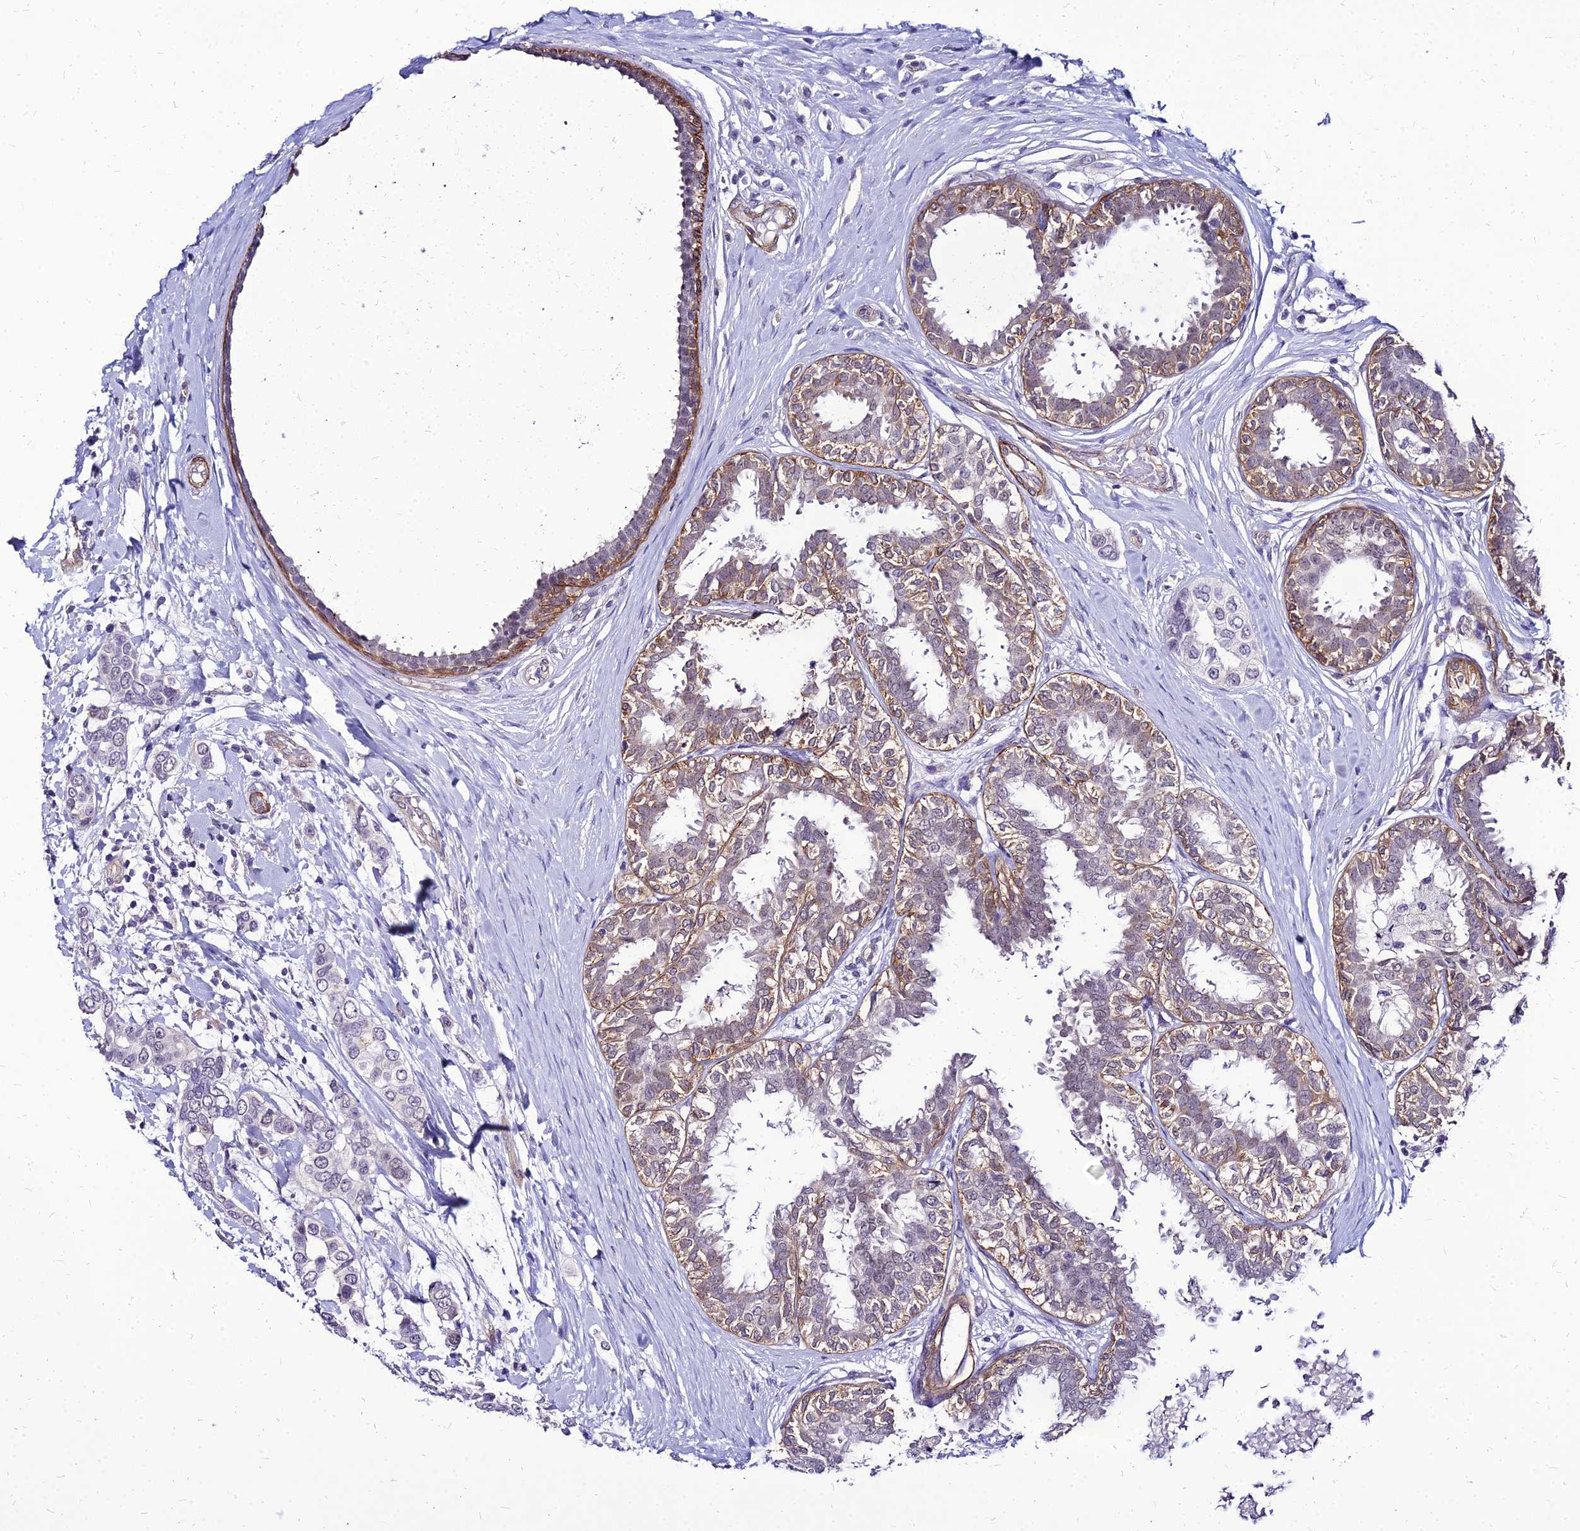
{"staining": {"intensity": "negative", "quantity": "none", "location": "none"}, "tissue": "breast cancer", "cell_type": "Tumor cells", "image_type": "cancer", "snomed": [{"axis": "morphology", "description": "Lobular carcinoma"}, {"axis": "topography", "description": "Breast"}], "caption": "The immunohistochemistry (IHC) image has no significant expression in tumor cells of breast cancer (lobular carcinoma) tissue.", "gene": "YEATS2", "patient": {"sex": "female", "age": 51}}